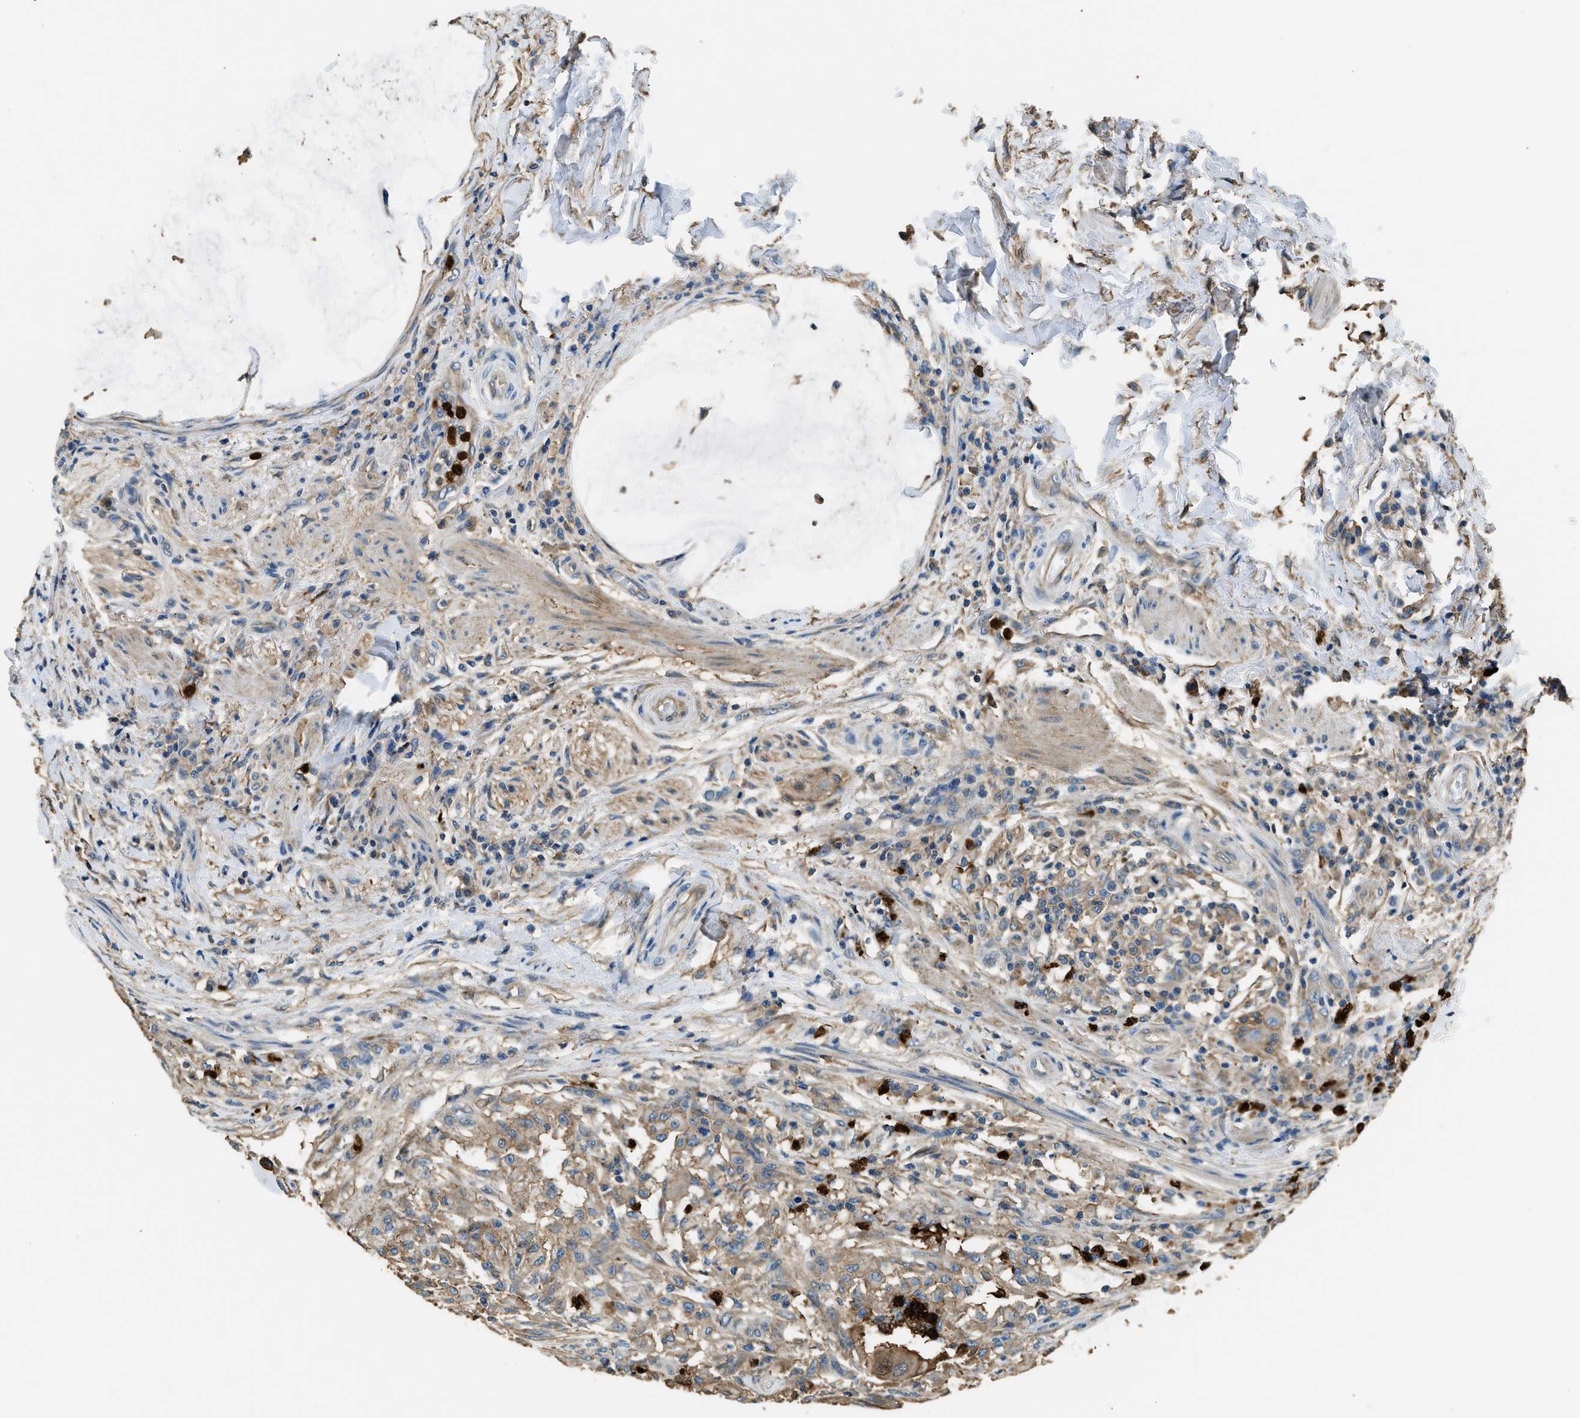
{"staining": {"intensity": "moderate", "quantity": ">75%", "location": "cytoplasmic/membranous,nuclear"}, "tissue": "colorectal cancer", "cell_type": "Tumor cells", "image_type": "cancer", "snomed": [{"axis": "morphology", "description": "Normal tissue, NOS"}, {"axis": "morphology", "description": "Adenocarcinoma, NOS"}, {"axis": "topography", "description": "Rectum"}, {"axis": "topography", "description": "Peripheral nerve tissue"}], "caption": "Moderate cytoplasmic/membranous and nuclear expression is appreciated in approximately >75% of tumor cells in colorectal cancer (adenocarcinoma). Using DAB (3,3'-diaminobenzidine) (brown) and hematoxylin (blue) stains, captured at high magnification using brightfield microscopy.", "gene": "ANXA3", "patient": {"sex": "male", "age": 92}}